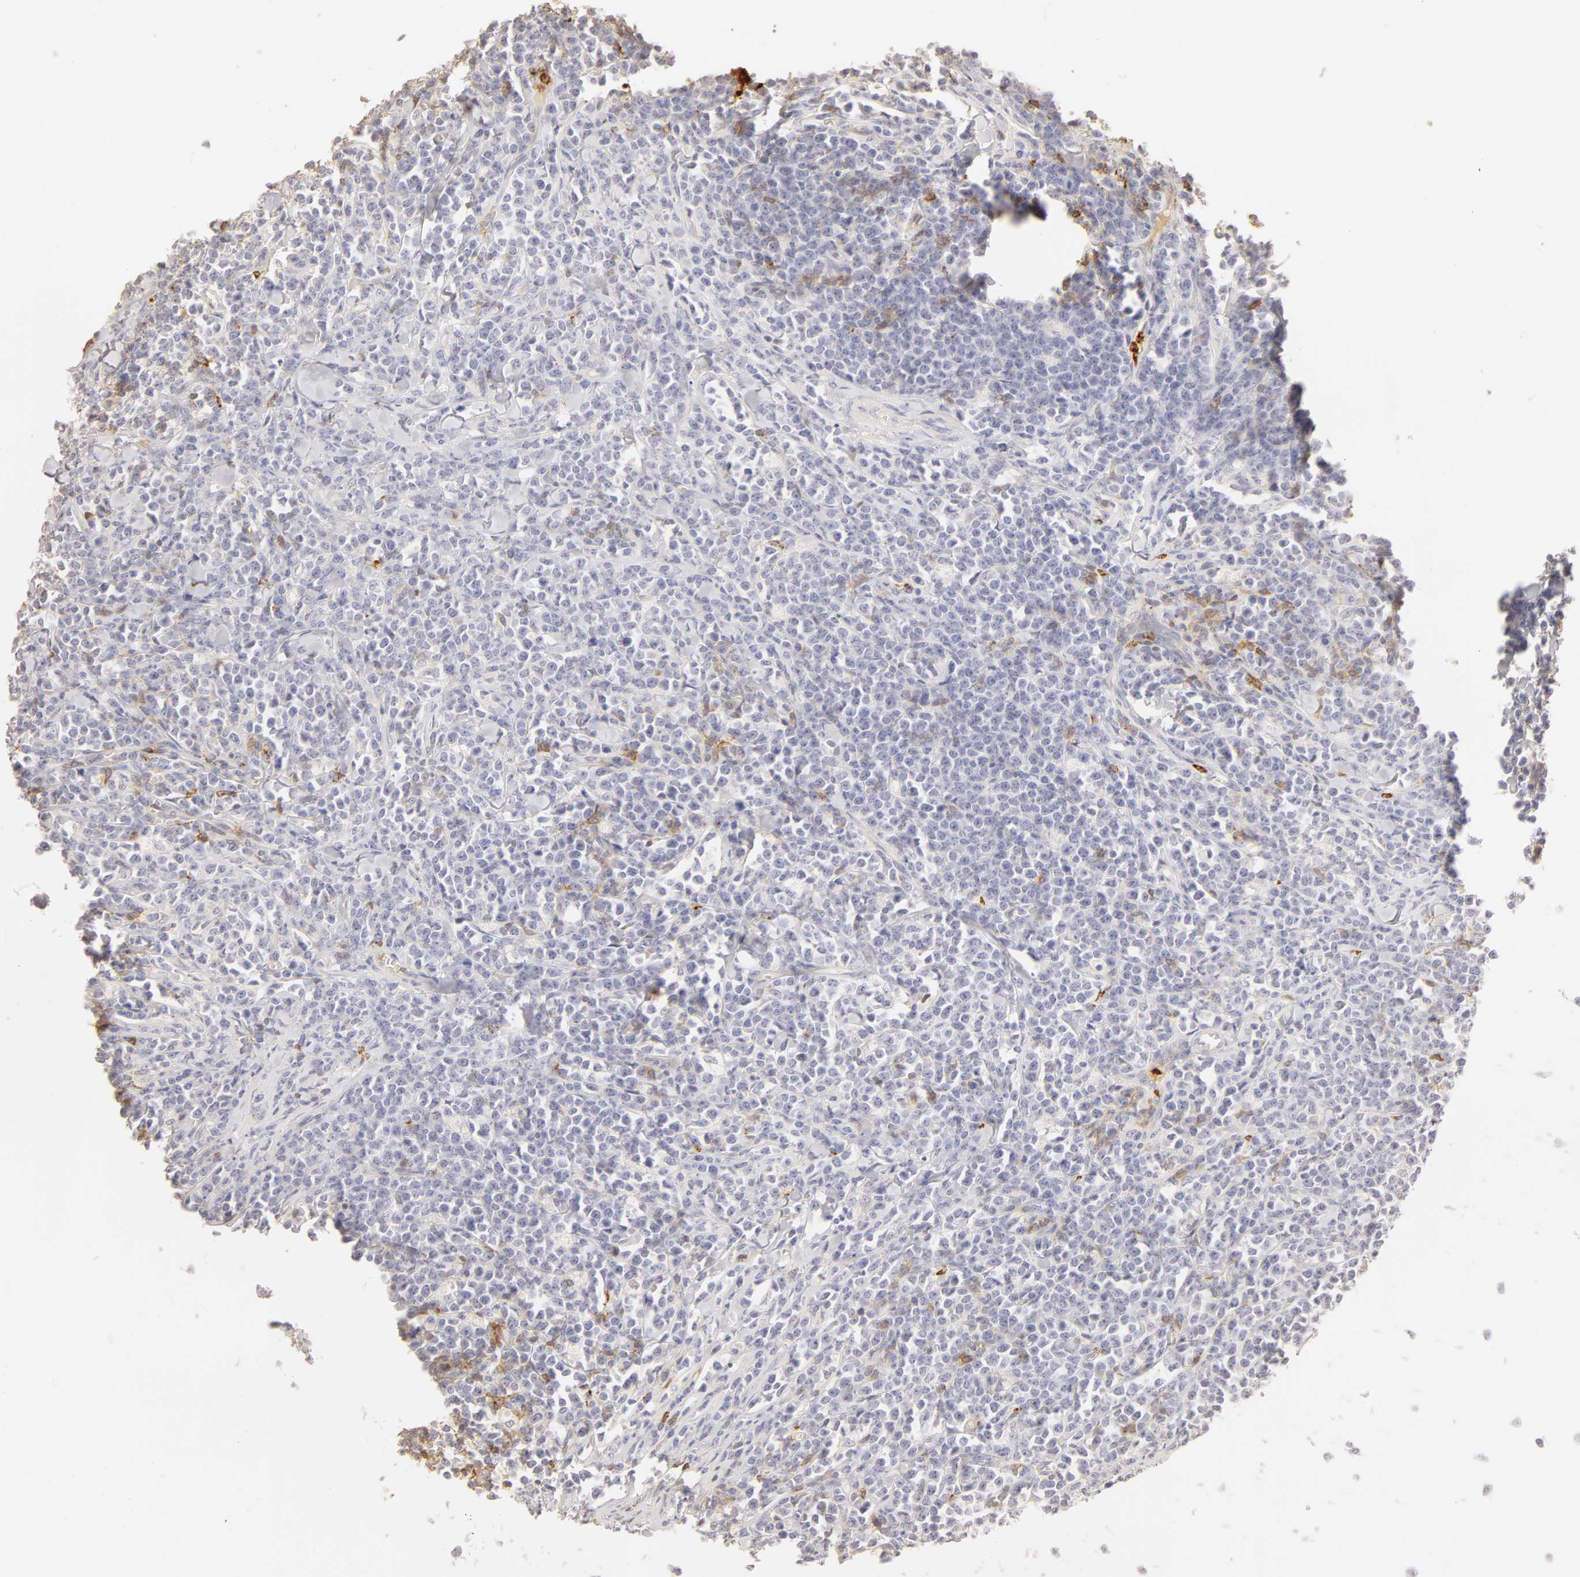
{"staining": {"intensity": "negative", "quantity": "none", "location": "none"}, "tissue": "lymphoma", "cell_type": "Tumor cells", "image_type": "cancer", "snomed": [{"axis": "morphology", "description": "Malignant lymphoma, non-Hodgkin's type, High grade"}, {"axis": "topography", "description": "Small intestine"}, {"axis": "topography", "description": "Colon"}], "caption": "Lymphoma stained for a protein using immunohistochemistry shows no expression tumor cells.", "gene": "C1R", "patient": {"sex": "male", "age": 8}}